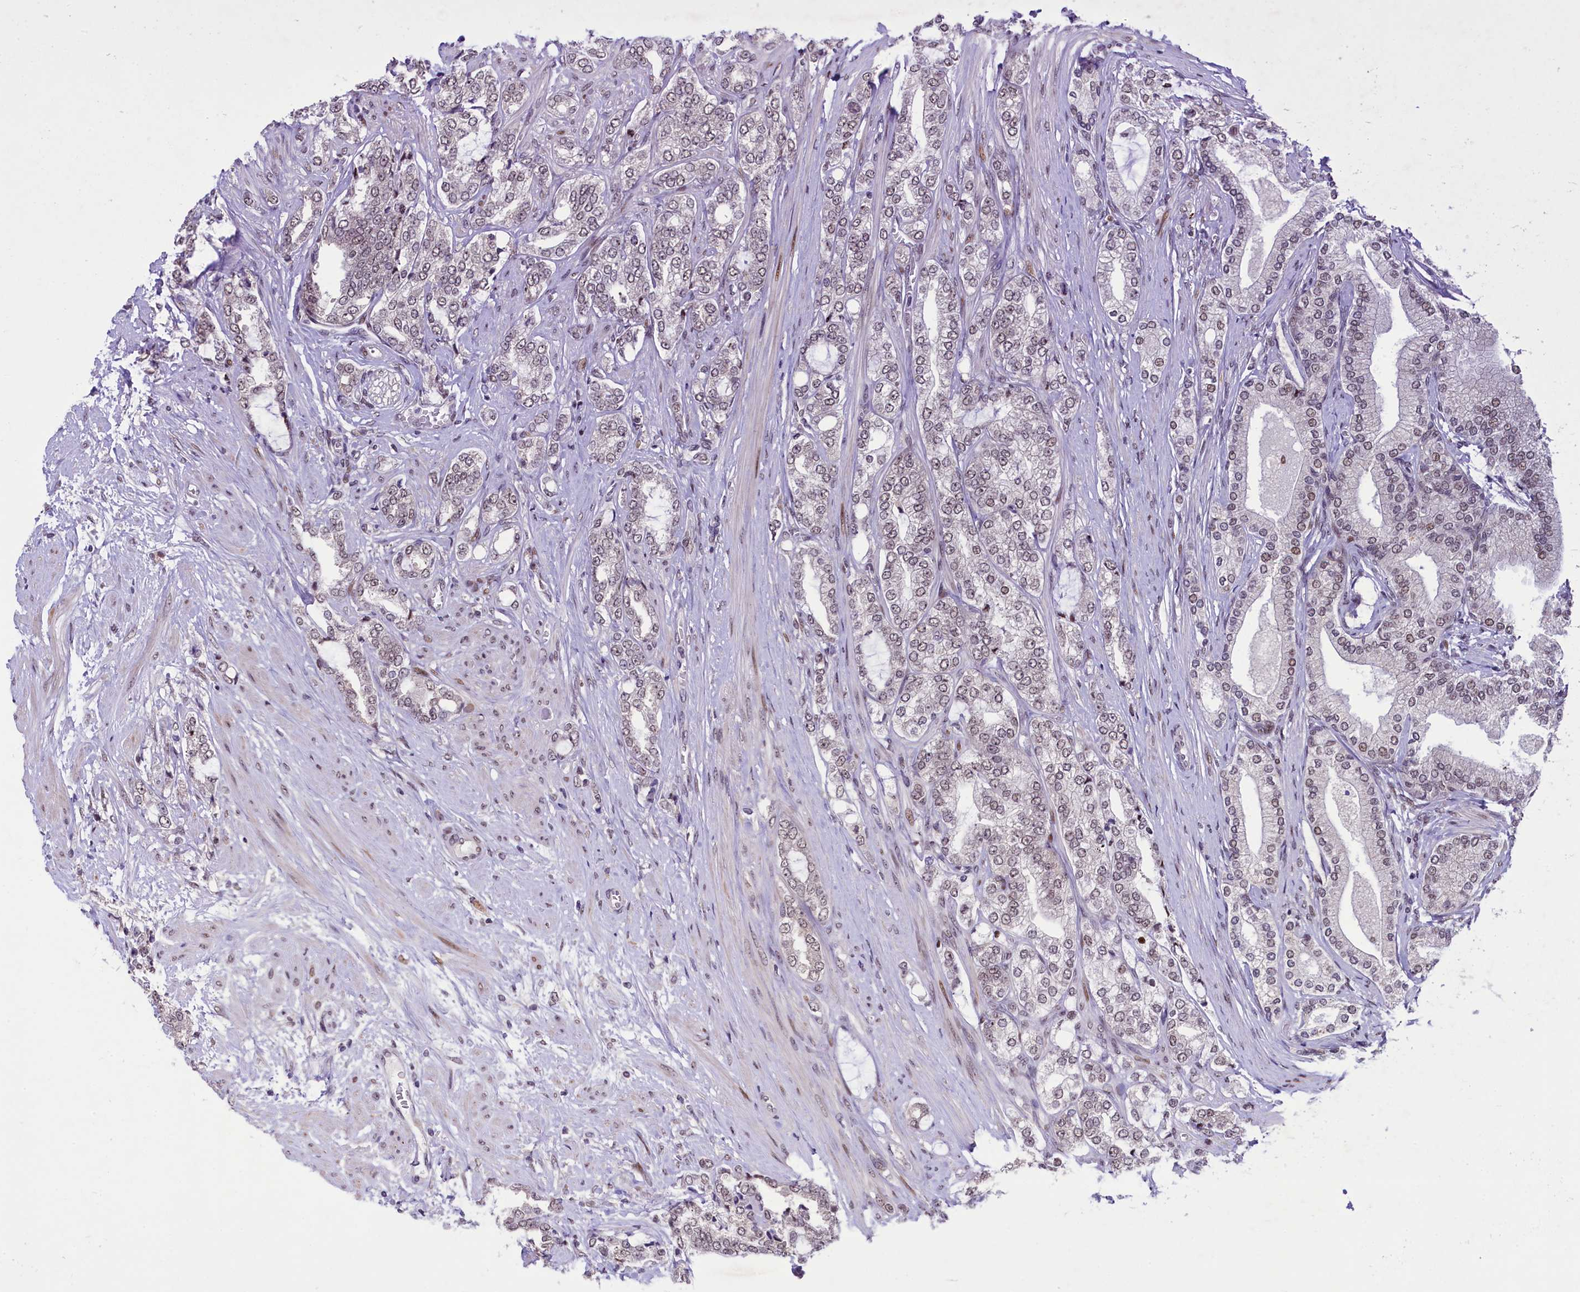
{"staining": {"intensity": "weak", "quantity": ">75%", "location": "nuclear"}, "tissue": "prostate cancer", "cell_type": "Tumor cells", "image_type": "cancer", "snomed": [{"axis": "morphology", "description": "Adenocarcinoma, High grade"}, {"axis": "topography", "description": "Prostate"}], "caption": "Prostate cancer (high-grade adenocarcinoma) stained with a protein marker shows weak staining in tumor cells.", "gene": "ANKS3", "patient": {"sex": "male", "age": 64}}